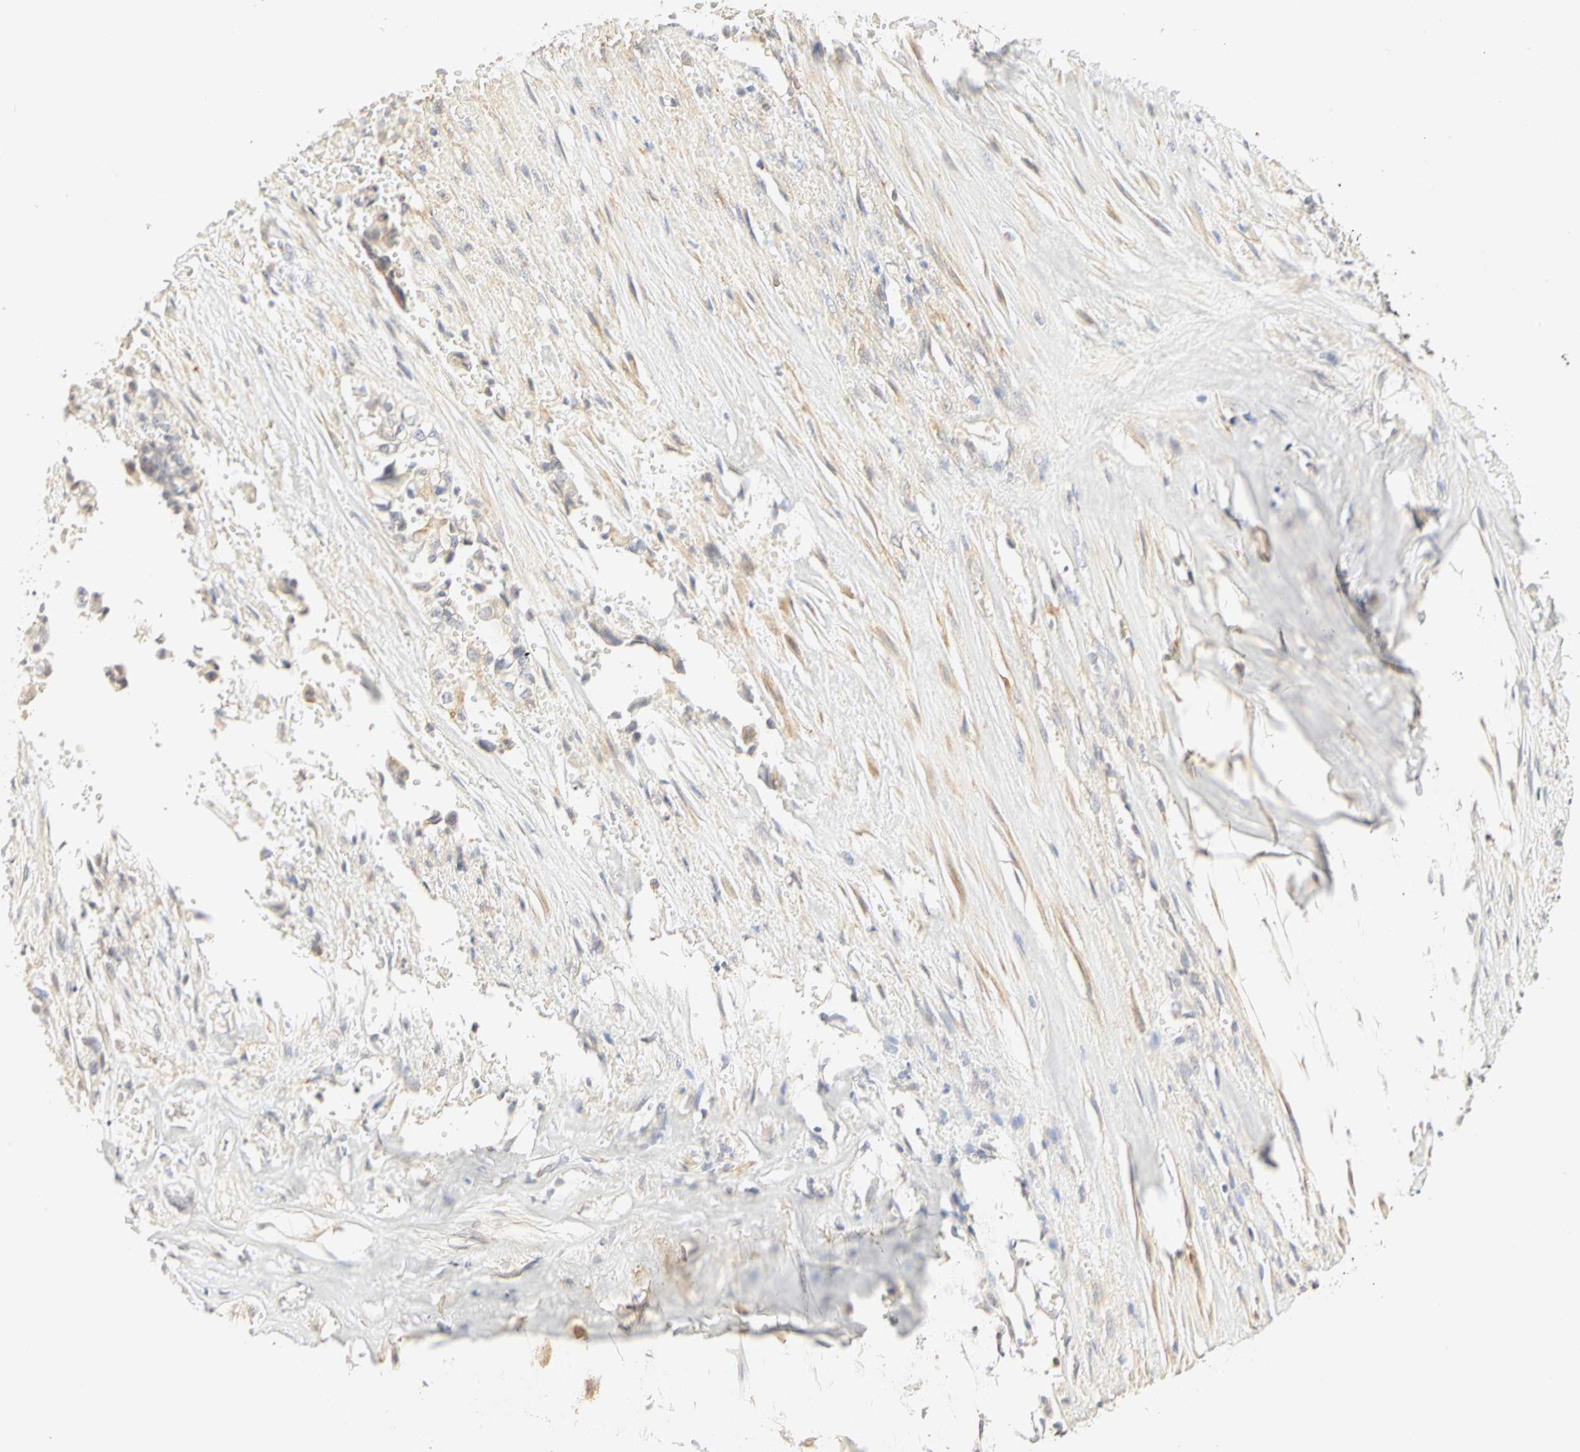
{"staining": {"intensity": "weak", "quantity": ">75%", "location": "cytoplasmic/membranous"}, "tissue": "liver cancer", "cell_type": "Tumor cells", "image_type": "cancer", "snomed": [{"axis": "morphology", "description": "Cholangiocarcinoma"}, {"axis": "topography", "description": "Liver"}], "caption": "Protein staining reveals weak cytoplasmic/membranous staining in approximately >75% of tumor cells in liver cholangiocarcinoma.", "gene": "GNRH2", "patient": {"sex": "female", "age": 70}}